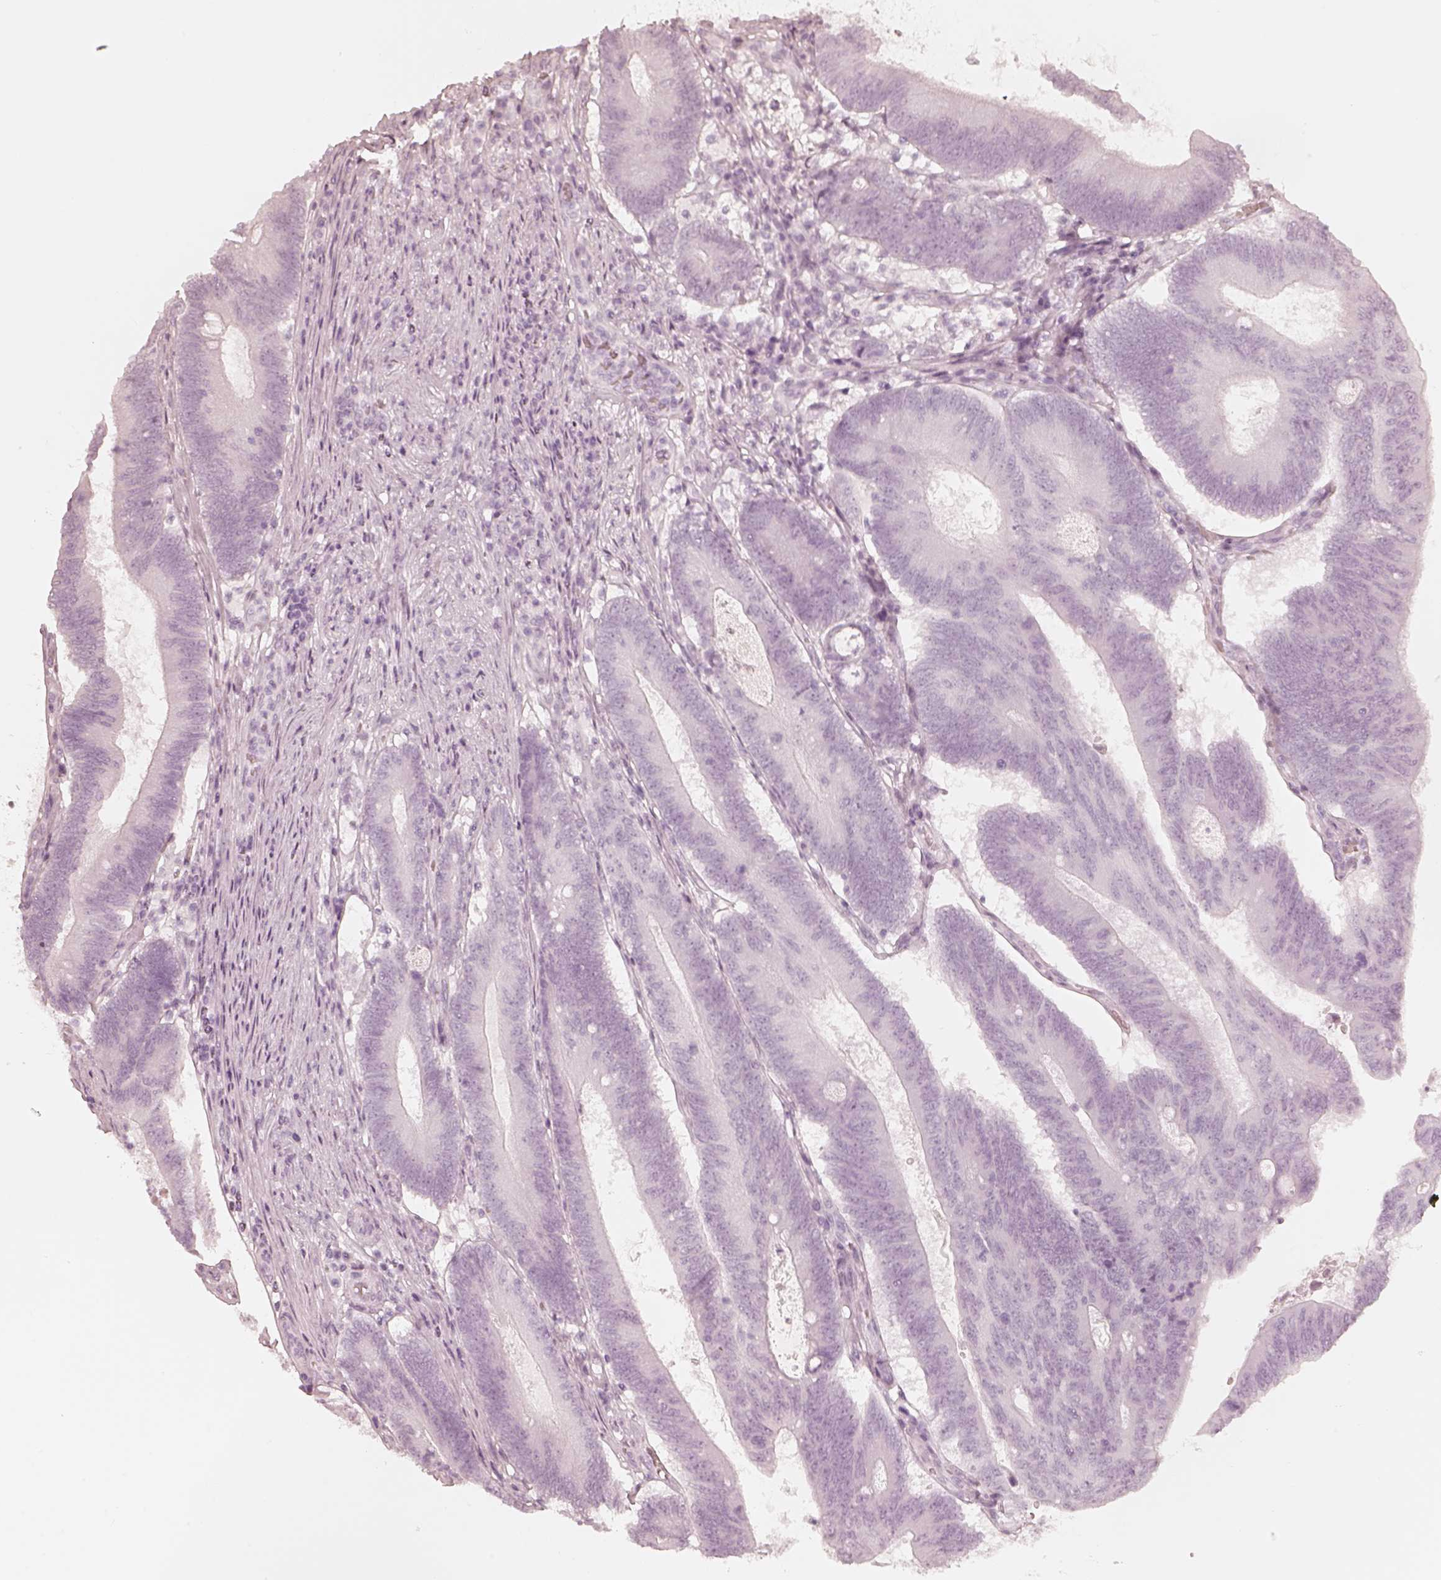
{"staining": {"intensity": "negative", "quantity": "none", "location": "none"}, "tissue": "colorectal cancer", "cell_type": "Tumor cells", "image_type": "cancer", "snomed": [{"axis": "morphology", "description": "Adenocarcinoma, NOS"}, {"axis": "topography", "description": "Colon"}], "caption": "Colorectal cancer (adenocarcinoma) was stained to show a protein in brown. There is no significant staining in tumor cells. (Brightfield microscopy of DAB (3,3'-diaminobenzidine) immunohistochemistry (IHC) at high magnification).", "gene": "KRT82", "patient": {"sex": "female", "age": 70}}